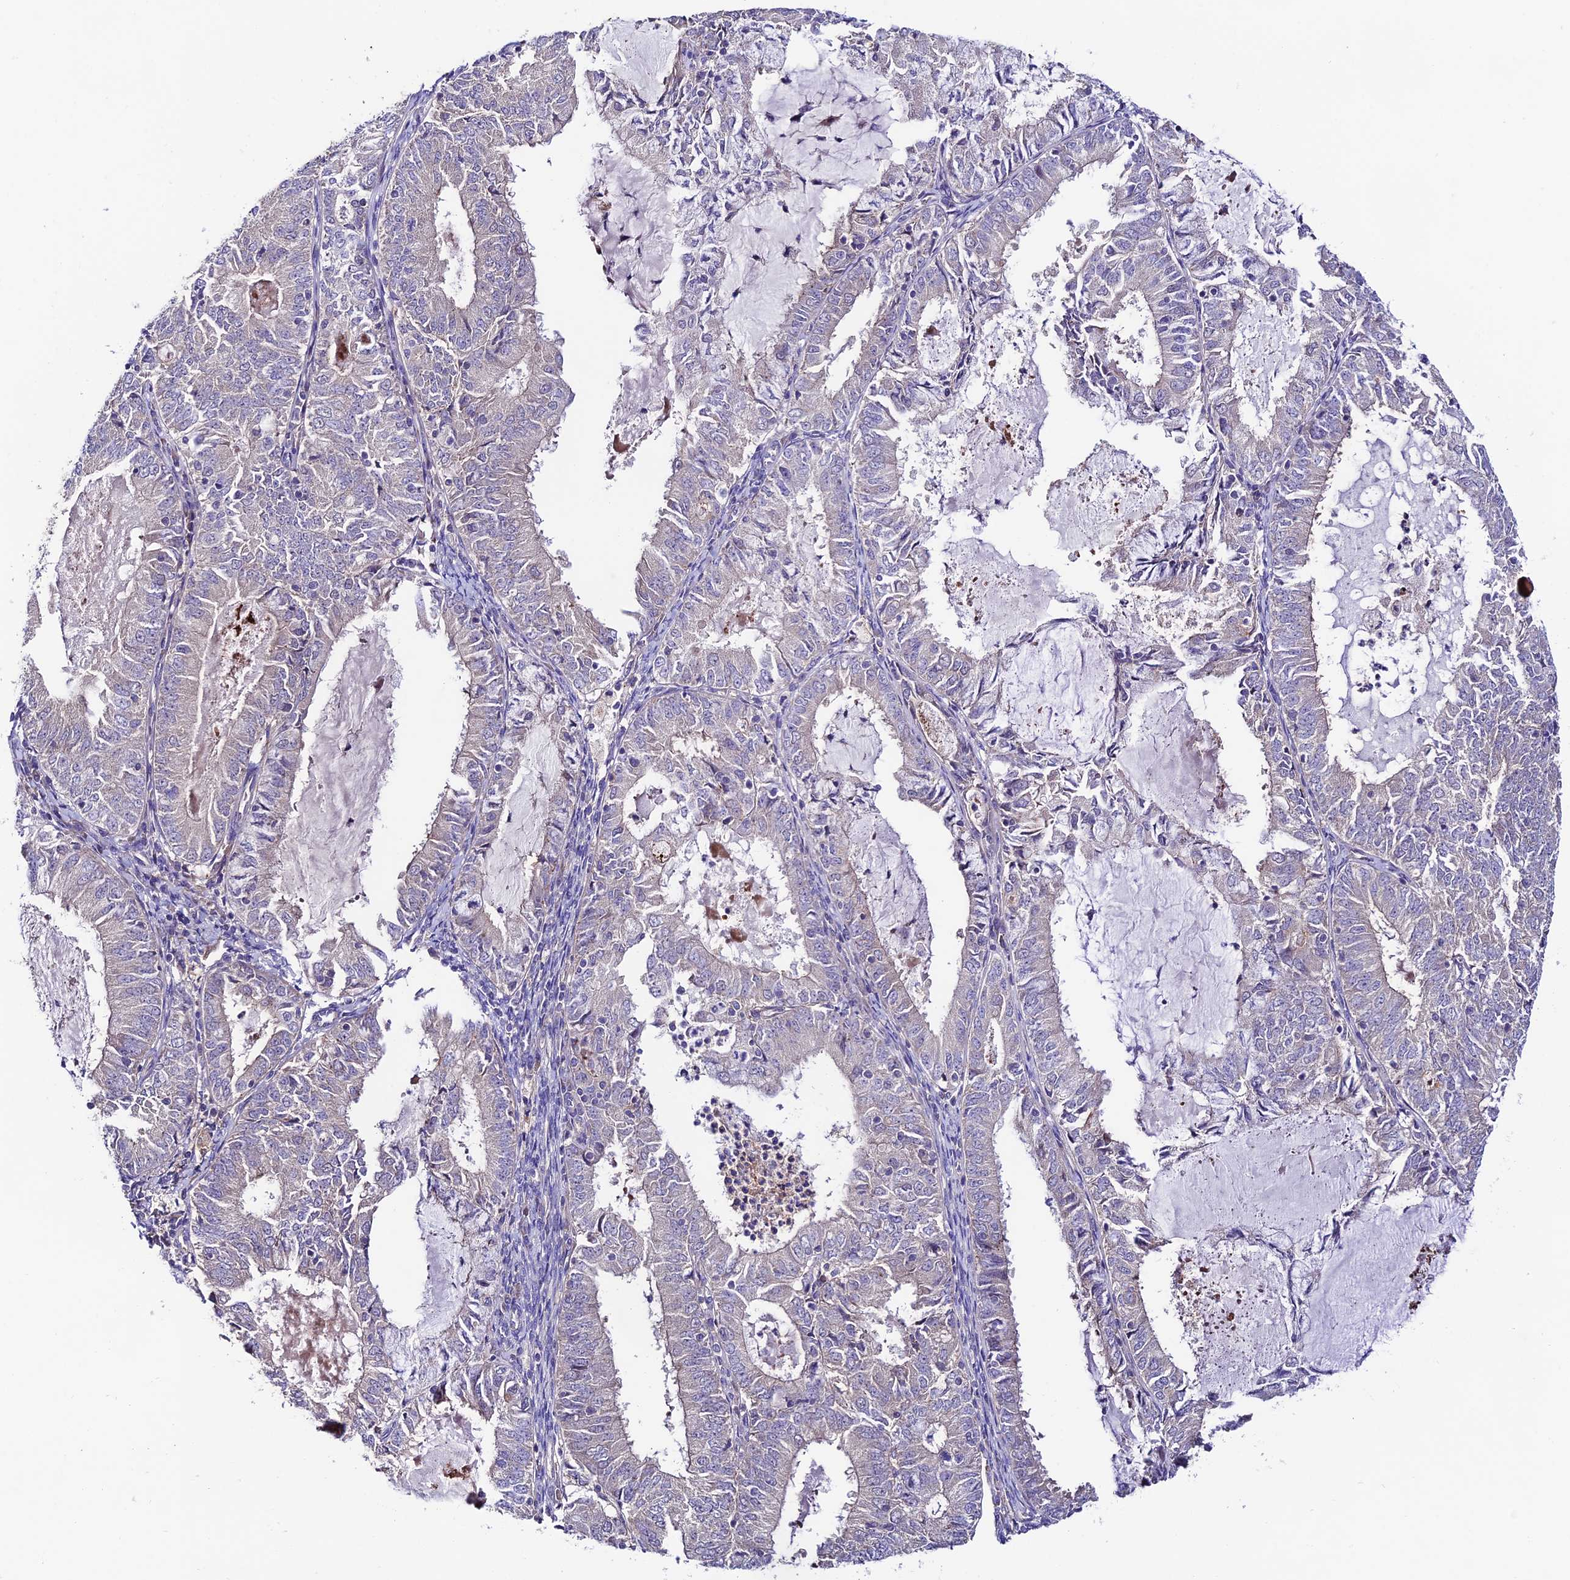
{"staining": {"intensity": "negative", "quantity": "none", "location": "none"}, "tissue": "endometrial cancer", "cell_type": "Tumor cells", "image_type": "cancer", "snomed": [{"axis": "morphology", "description": "Adenocarcinoma, NOS"}, {"axis": "topography", "description": "Endometrium"}], "caption": "There is no significant positivity in tumor cells of endometrial cancer.", "gene": "BRME1", "patient": {"sex": "female", "age": 57}}